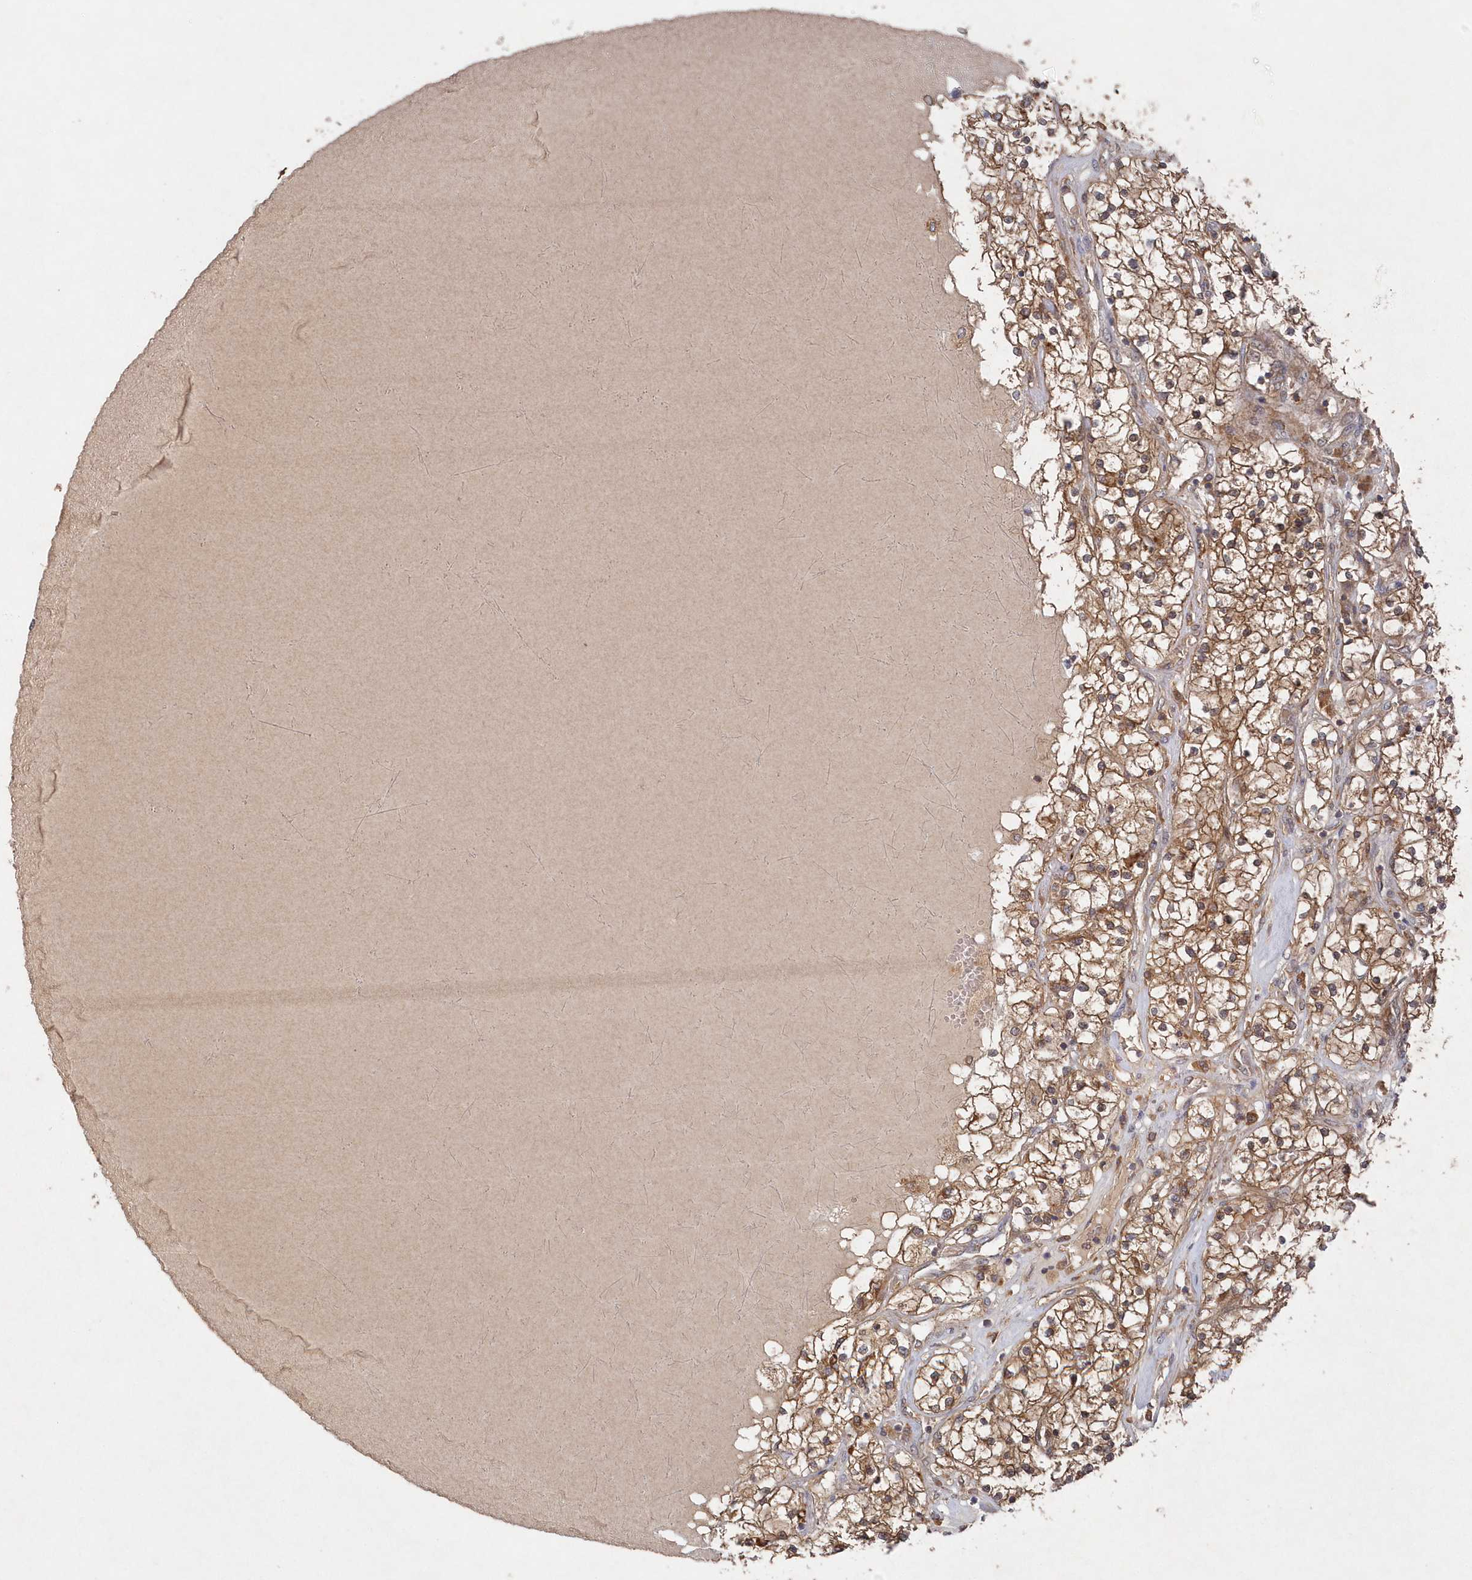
{"staining": {"intensity": "moderate", "quantity": ">75%", "location": "cytoplasmic/membranous"}, "tissue": "renal cancer", "cell_type": "Tumor cells", "image_type": "cancer", "snomed": [{"axis": "morphology", "description": "Normal tissue, NOS"}, {"axis": "morphology", "description": "Adenocarcinoma, NOS"}, {"axis": "topography", "description": "Kidney"}], "caption": "An IHC histopathology image of neoplastic tissue is shown. Protein staining in brown labels moderate cytoplasmic/membranous positivity in renal adenocarcinoma within tumor cells.", "gene": "ASNSD1", "patient": {"sex": "male", "age": 68}}